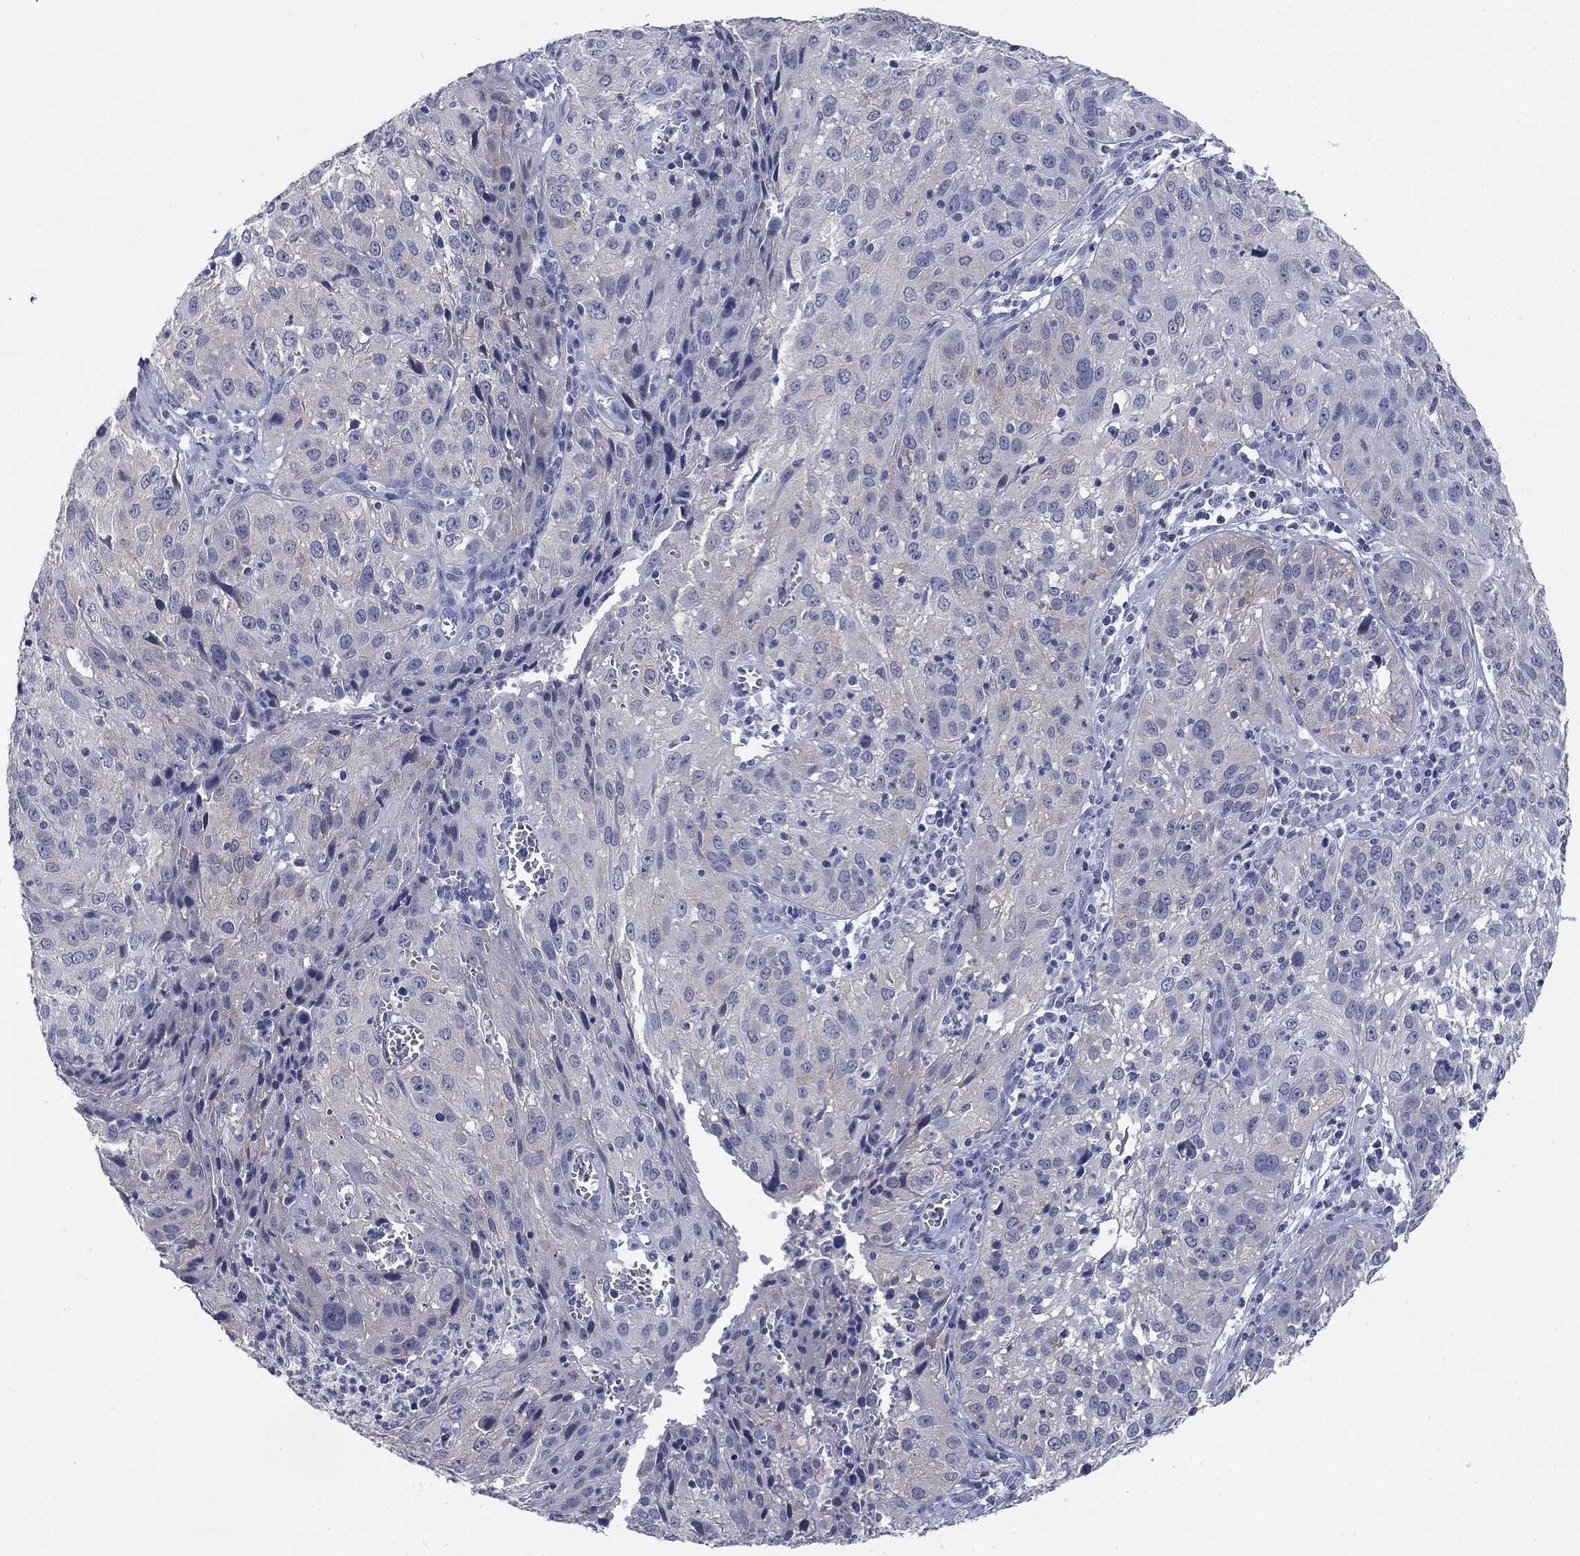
{"staining": {"intensity": "negative", "quantity": "none", "location": "none"}, "tissue": "cervical cancer", "cell_type": "Tumor cells", "image_type": "cancer", "snomed": [{"axis": "morphology", "description": "Squamous cell carcinoma, NOS"}, {"axis": "topography", "description": "Cervix"}], "caption": "Micrograph shows no significant protein expression in tumor cells of cervical squamous cell carcinoma.", "gene": "ELAVL4", "patient": {"sex": "female", "age": 32}}